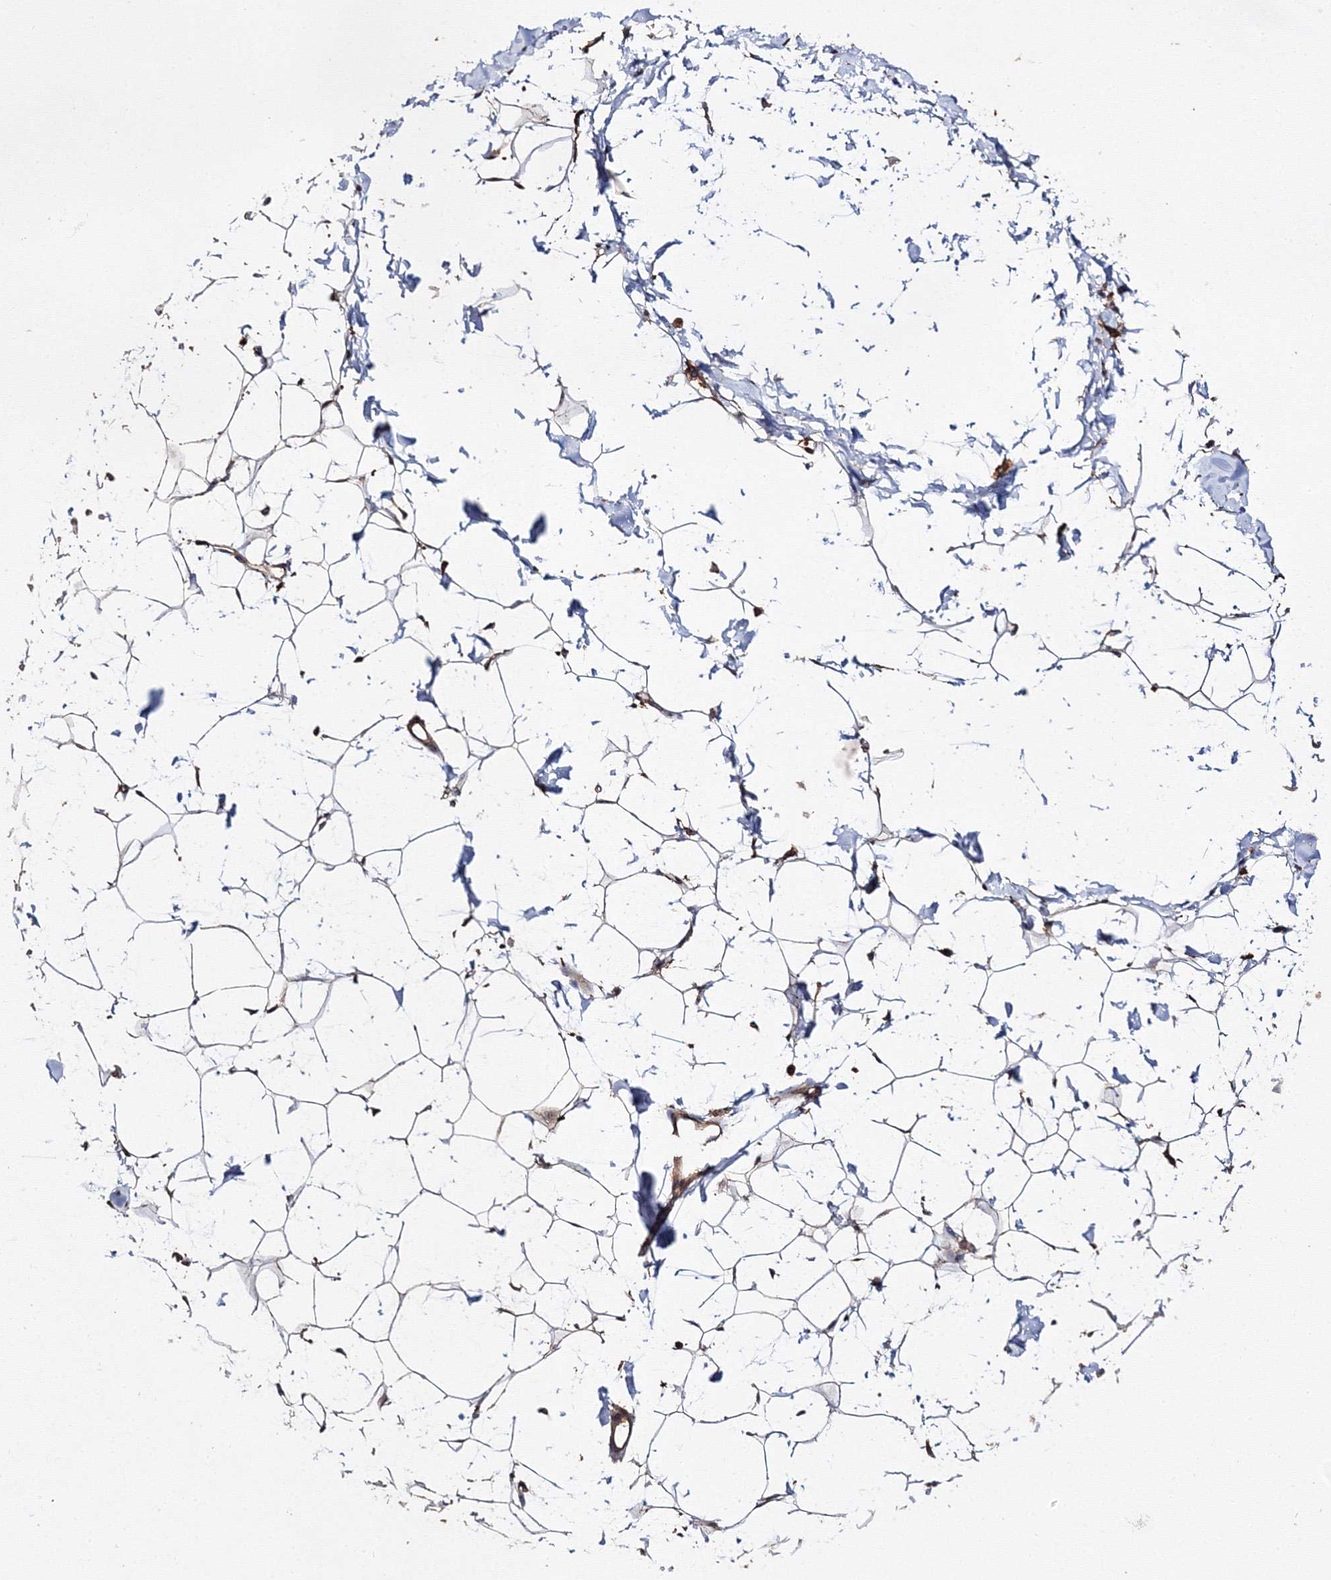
{"staining": {"intensity": "weak", "quantity": ">75%", "location": "cytoplasmic/membranous"}, "tissue": "adipose tissue", "cell_type": "Adipocytes", "image_type": "normal", "snomed": [{"axis": "morphology", "description": "Normal tissue, NOS"}, {"axis": "topography", "description": "Breast"}], "caption": "Protein expression analysis of benign adipose tissue displays weak cytoplasmic/membranous staining in about >75% of adipocytes. (brown staining indicates protein expression, while blue staining denotes nuclei).", "gene": "DDO", "patient": {"sex": "female", "age": 23}}